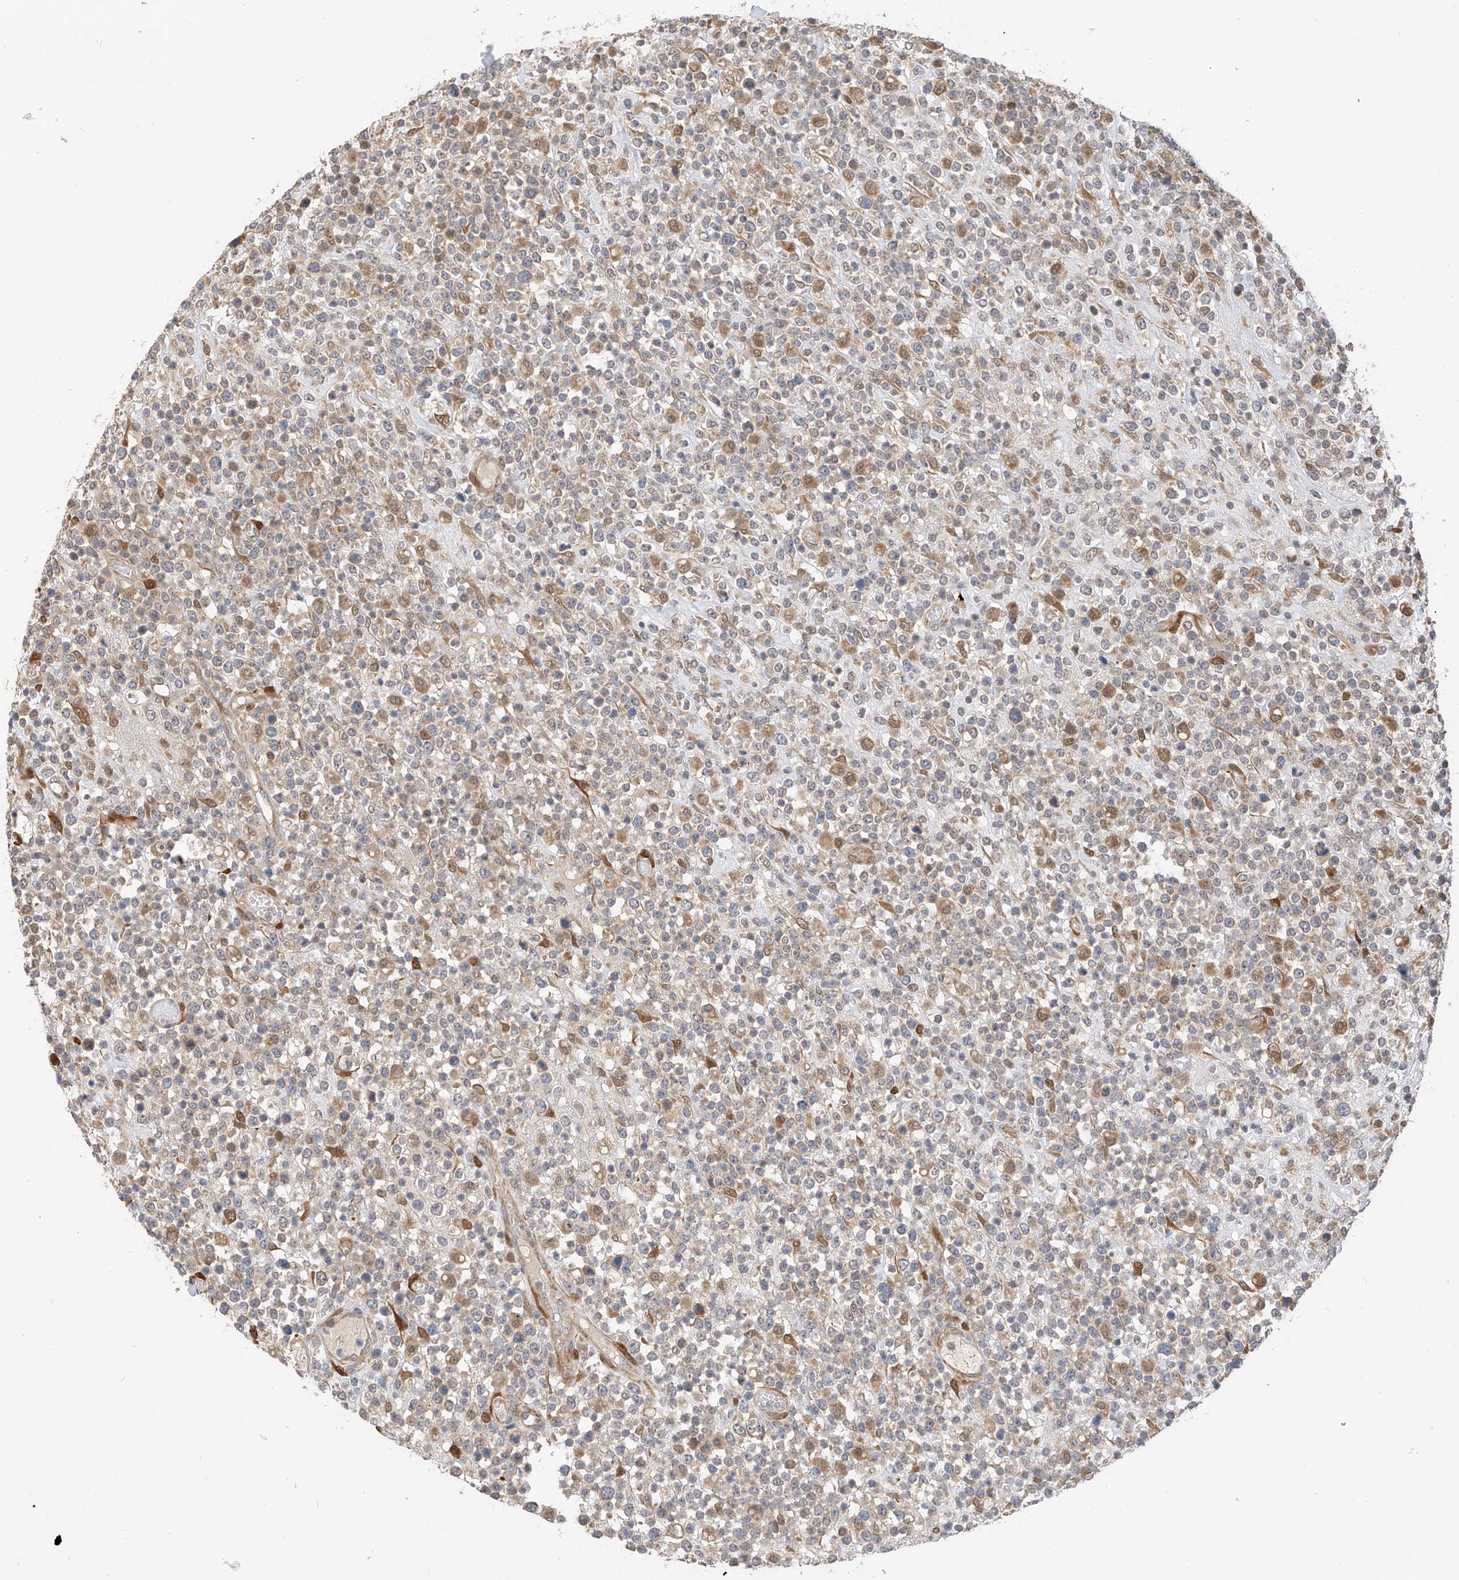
{"staining": {"intensity": "moderate", "quantity": "<25%", "location": "cytoplasmic/membranous"}, "tissue": "lymphoma", "cell_type": "Tumor cells", "image_type": "cancer", "snomed": [{"axis": "morphology", "description": "Malignant lymphoma, non-Hodgkin's type, High grade"}, {"axis": "topography", "description": "Colon"}], "caption": "Tumor cells reveal low levels of moderate cytoplasmic/membranous staining in about <25% of cells in lymphoma.", "gene": "PPA2", "patient": {"sex": "female", "age": 53}}